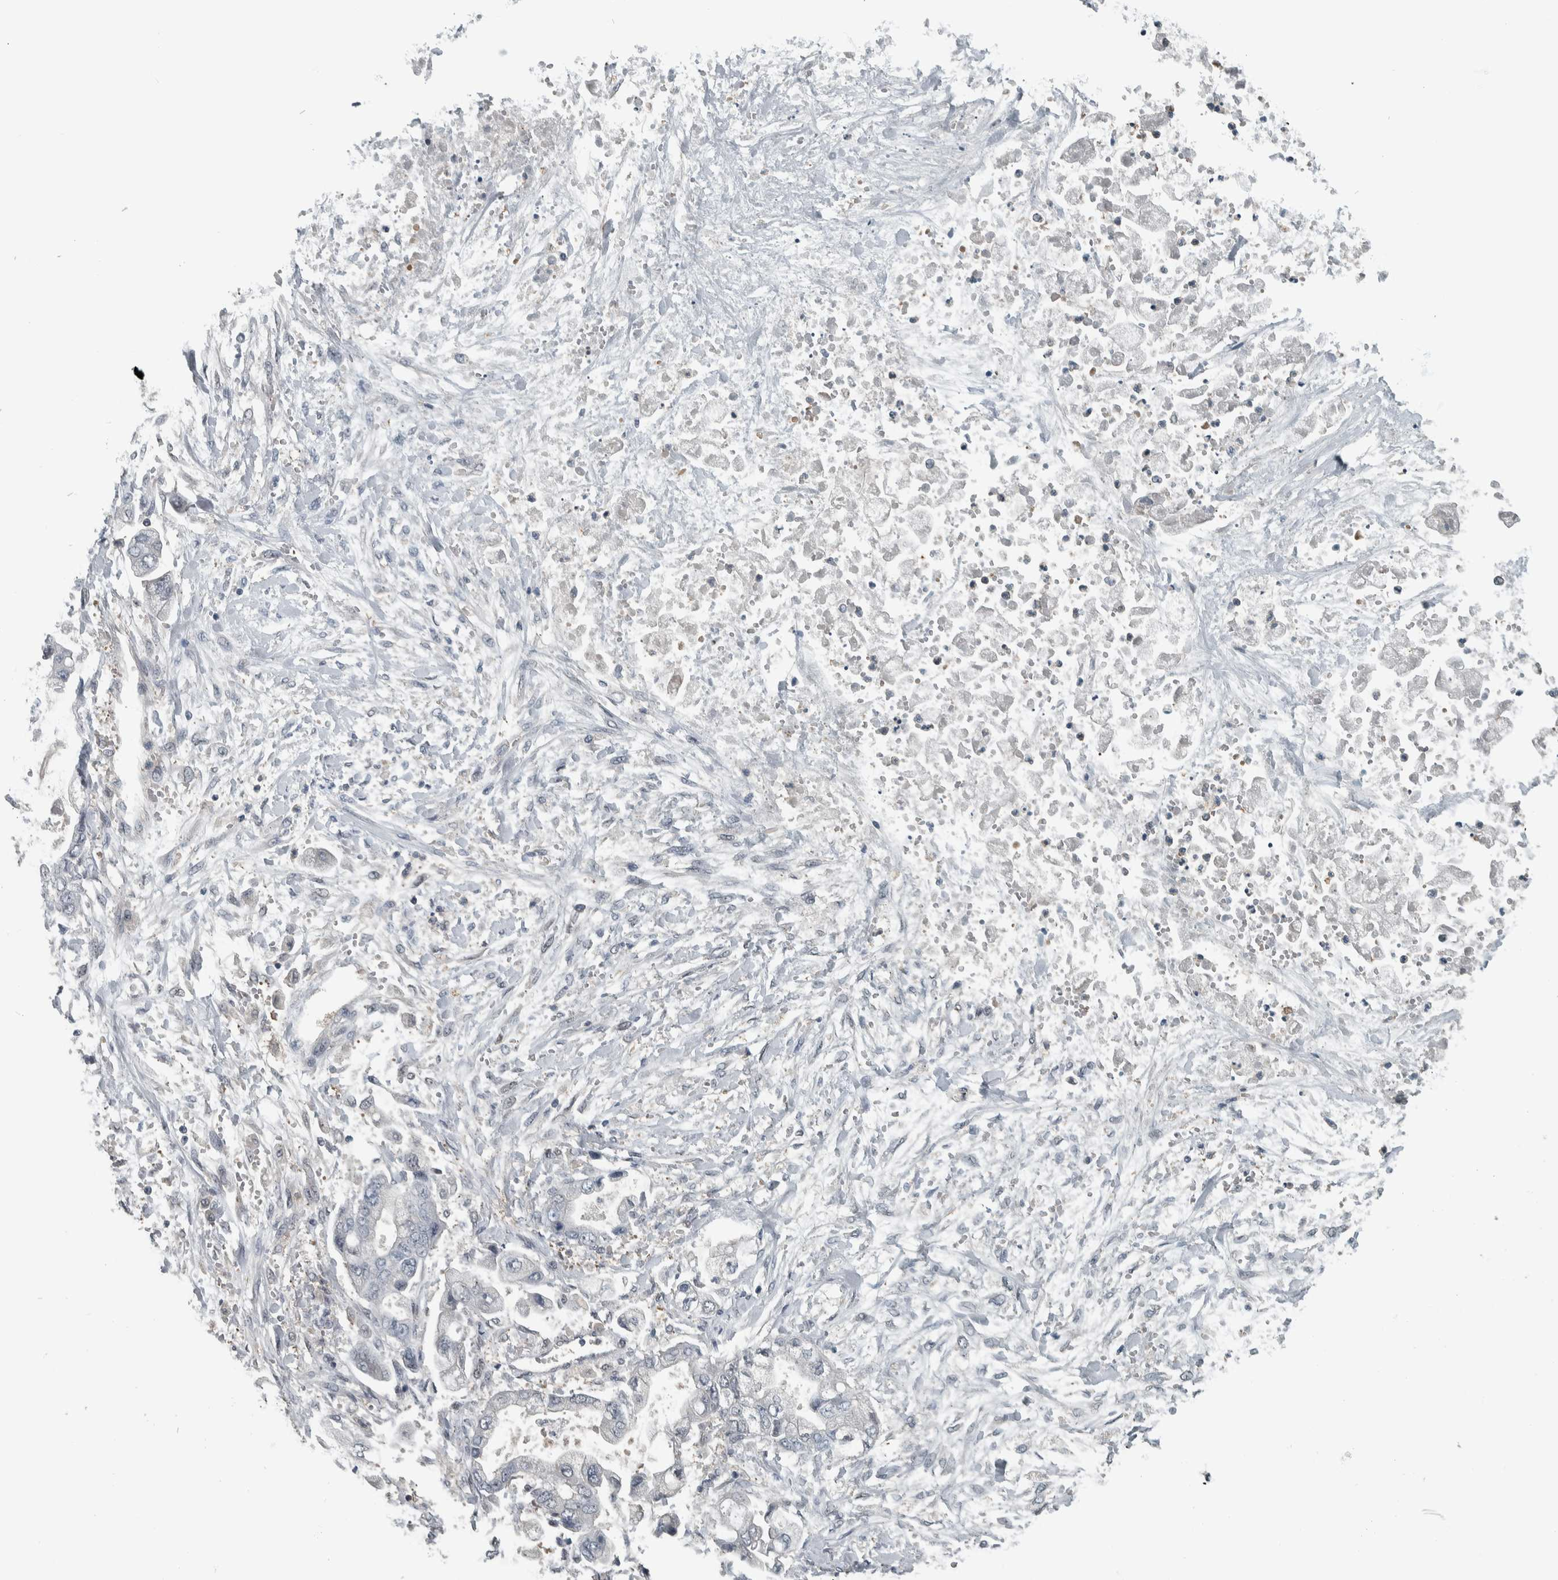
{"staining": {"intensity": "negative", "quantity": "none", "location": "none"}, "tissue": "stomach cancer", "cell_type": "Tumor cells", "image_type": "cancer", "snomed": [{"axis": "morphology", "description": "Normal tissue, NOS"}, {"axis": "morphology", "description": "Adenocarcinoma, NOS"}, {"axis": "topography", "description": "Stomach"}], "caption": "High magnification brightfield microscopy of adenocarcinoma (stomach) stained with DAB (3,3'-diaminobenzidine) (brown) and counterstained with hematoxylin (blue): tumor cells show no significant expression.", "gene": "ALAD", "patient": {"sex": "male", "age": 62}}